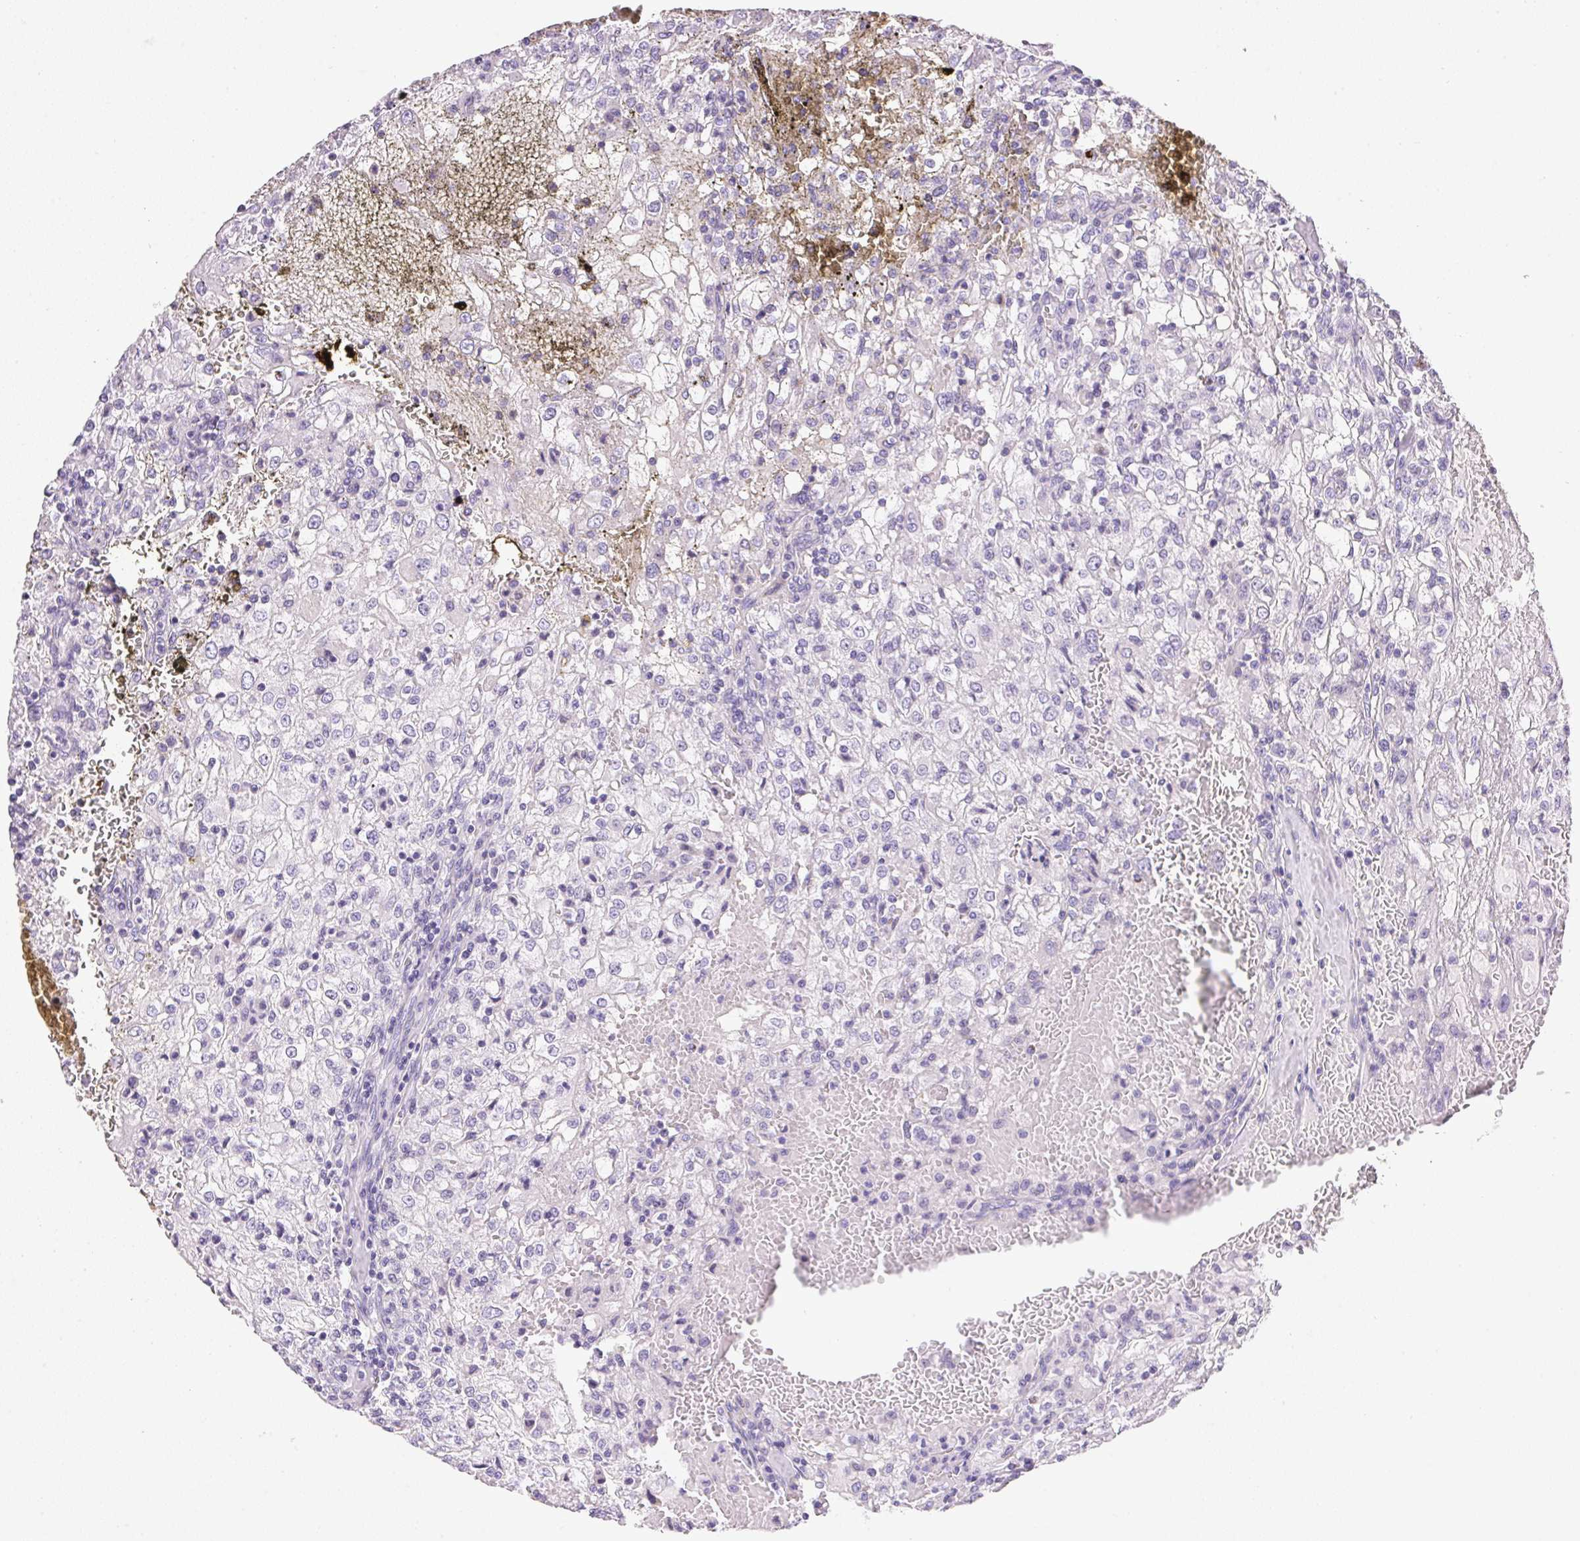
{"staining": {"intensity": "negative", "quantity": "none", "location": "none"}, "tissue": "renal cancer", "cell_type": "Tumor cells", "image_type": "cancer", "snomed": [{"axis": "morphology", "description": "Adenocarcinoma, NOS"}, {"axis": "topography", "description": "Kidney"}], "caption": "IHC micrograph of neoplastic tissue: human renal cancer stained with DAB exhibits no significant protein expression in tumor cells. (Stains: DAB IHC with hematoxylin counter stain, Microscopy: brightfield microscopy at high magnification).", "gene": "ATP6V0A4", "patient": {"sex": "female", "age": 74}}